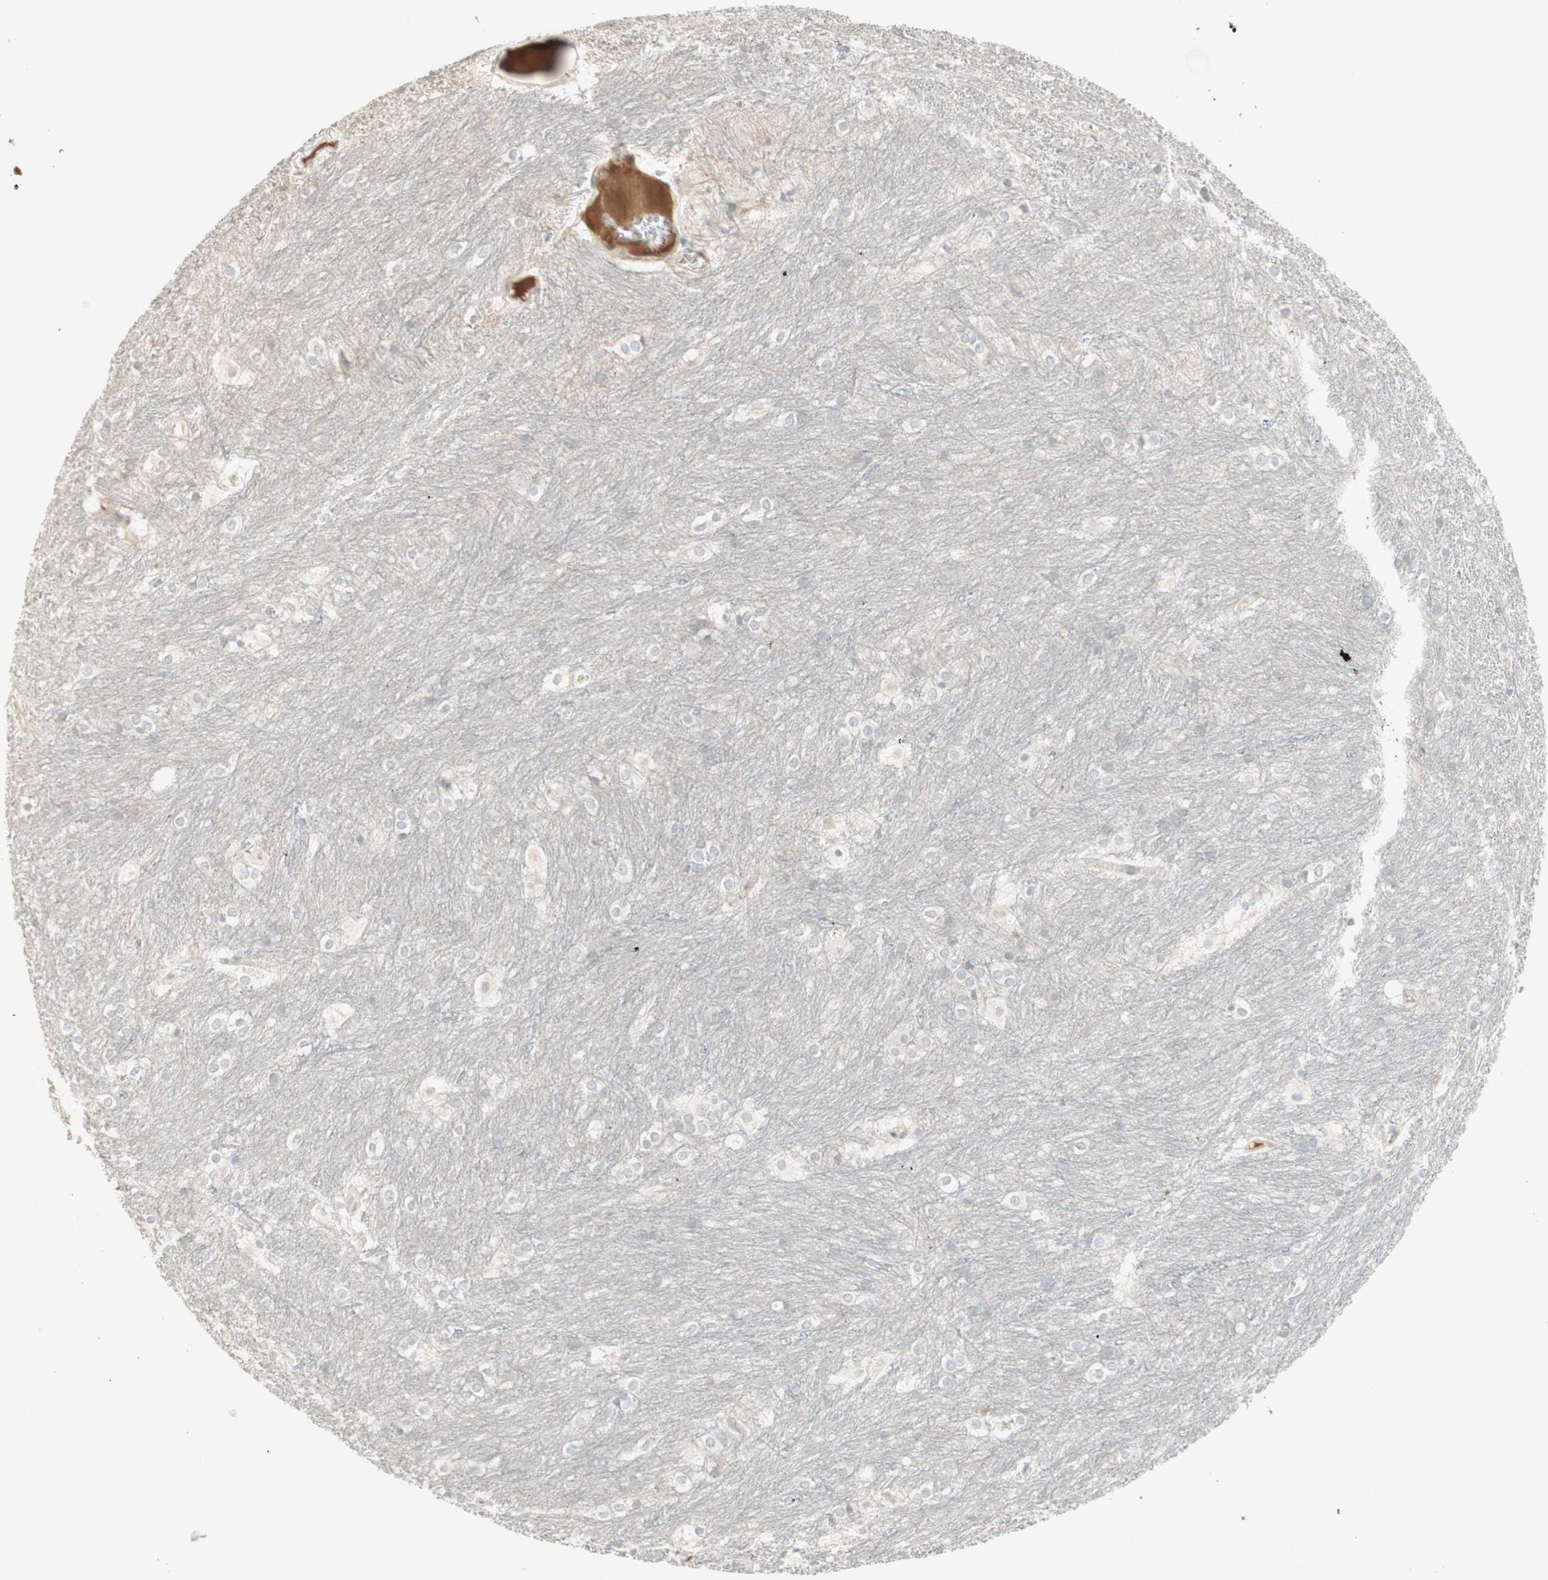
{"staining": {"intensity": "negative", "quantity": "none", "location": "none"}, "tissue": "caudate", "cell_type": "Glial cells", "image_type": "normal", "snomed": [{"axis": "morphology", "description": "Normal tissue, NOS"}, {"axis": "topography", "description": "Lateral ventricle wall"}], "caption": "DAB (3,3'-diaminobenzidine) immunohistochemical staining of unremarkable human caudate displays no significant positivity in glial cells. (DAB IHC, high magnification).", "gene": "IFNG", "patient": {"sex": "female", "age": 19}}